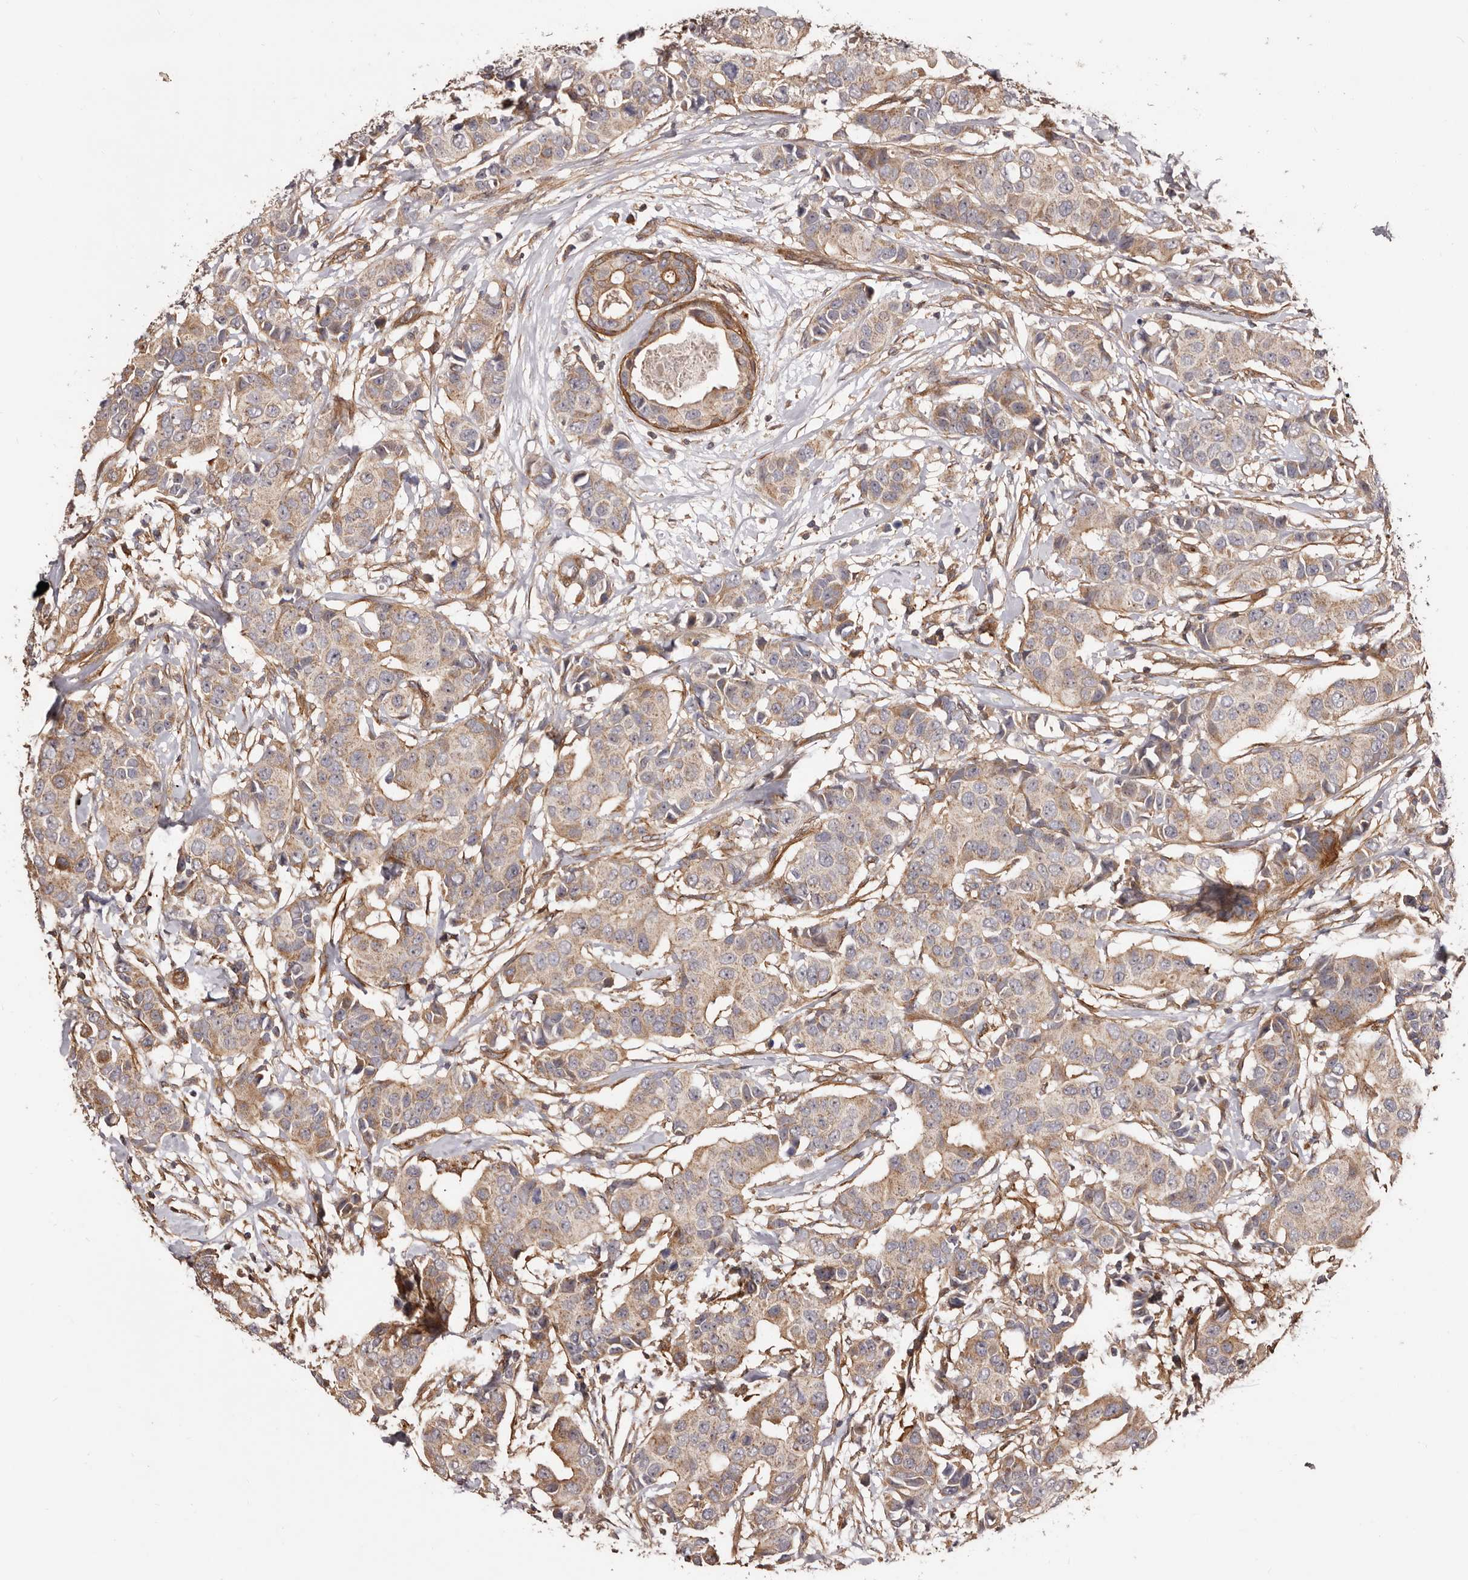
{"staining": {"intensity": "moderate", "quantity": ">75%", "location": "cytoplasmic/membranous"}, "tissue": "breast cancer", "cell_type": "Tumor cells", "image_type": "cancer", "snomed": [{"axis": "morphology", "description": "Normal tissue, NOS"}, {"axis": "morphology", "description": "Duct carcinoma"}, {"axis": "topography", "description": "Breast"}], "caption": "High-magnification brightfield microscopy of breast cancer stained with DAB (3,3'-diaminobenzidine) (brown) and counterstained with hematoxylin (blue). tumor cells exhibit moderate cytoplasmic/membranous staining is seen in about>75% of cells.", "gene": "GTPBP1", "patient": {"sex": "female", "age": 39}}